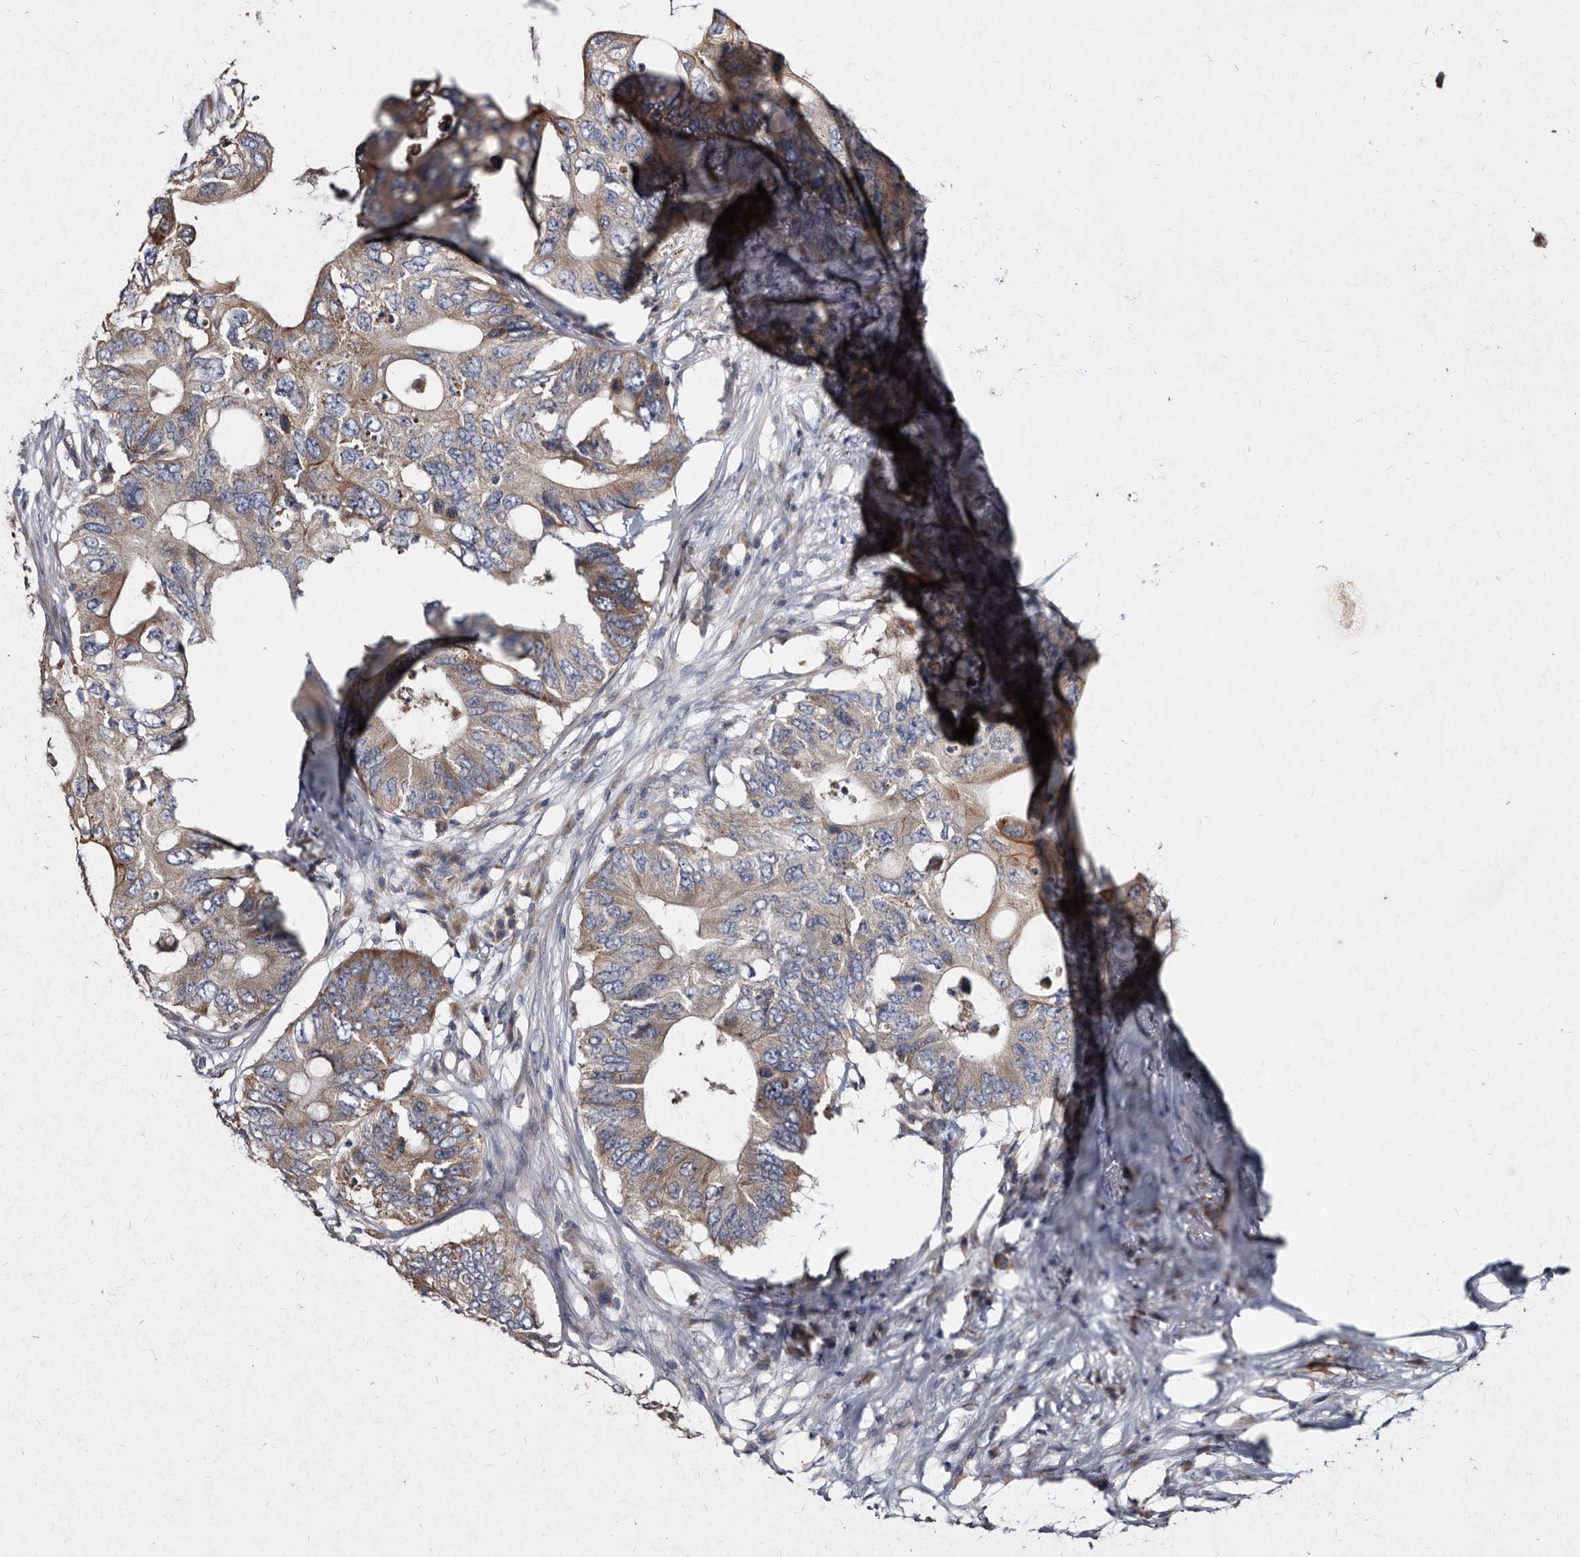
{"staining": {"intensity": "moderate", "quantity": ">75%", "location": "cytoplasmic/membranous"}, "tissue": "colorectal cancer", "cell_type": "Tumor cells", "image_type": "cancer", "snomed": [{"axis": "morphology", "description": "Adenocarcinoma, NOS"}, {"axis": "topography", "description": "Colon"}], "caption": "Adenocarcinoma (colorectal) stained for a protein reveals moderate cytoplasmic/membranous positivity in tumor cells.", "gene": "YPEL3", "patient": {"sex": "male", "age": 71}}